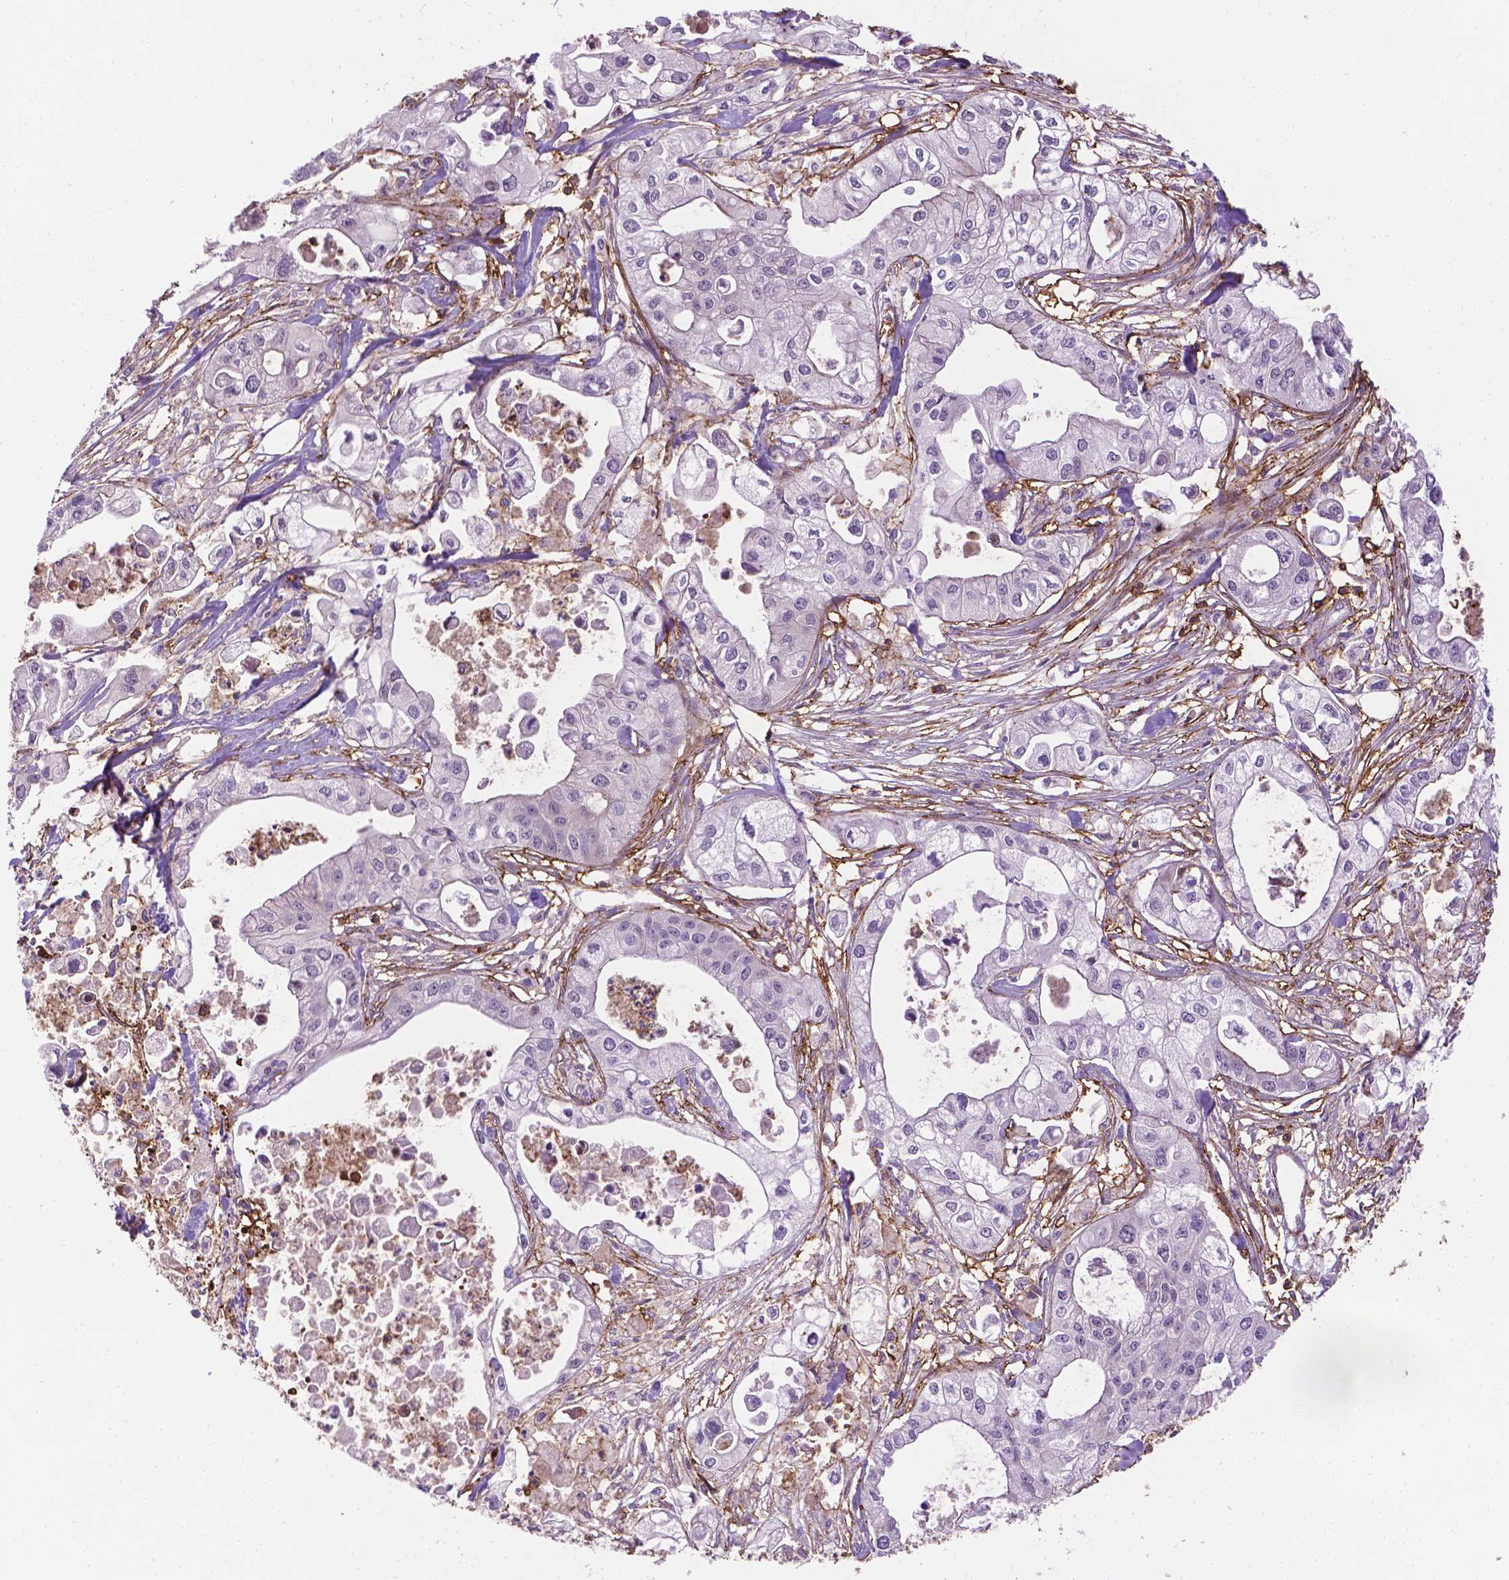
{"staining": {"intensity": "negative", "quantity": "none", "location": "none"}, "tissue": "pancreatic cancer", "cell_type": "Tumor cells", "image_type": "cancer", "snomed": [{"axis": "morphology", "description": "Adenocarcinoma, NOS"}, {"axis": "topography", "description": "Pancreas"}], "caption": "High magnification brightfield microscopy of pancreatic adenocarcinoma stained with DAB (brown) and counterstained with hematoxylin (blue): tumor cells show no significant positivity.", "gene": "ACAD10", "patient": {"sex": "male", "age": 70}}